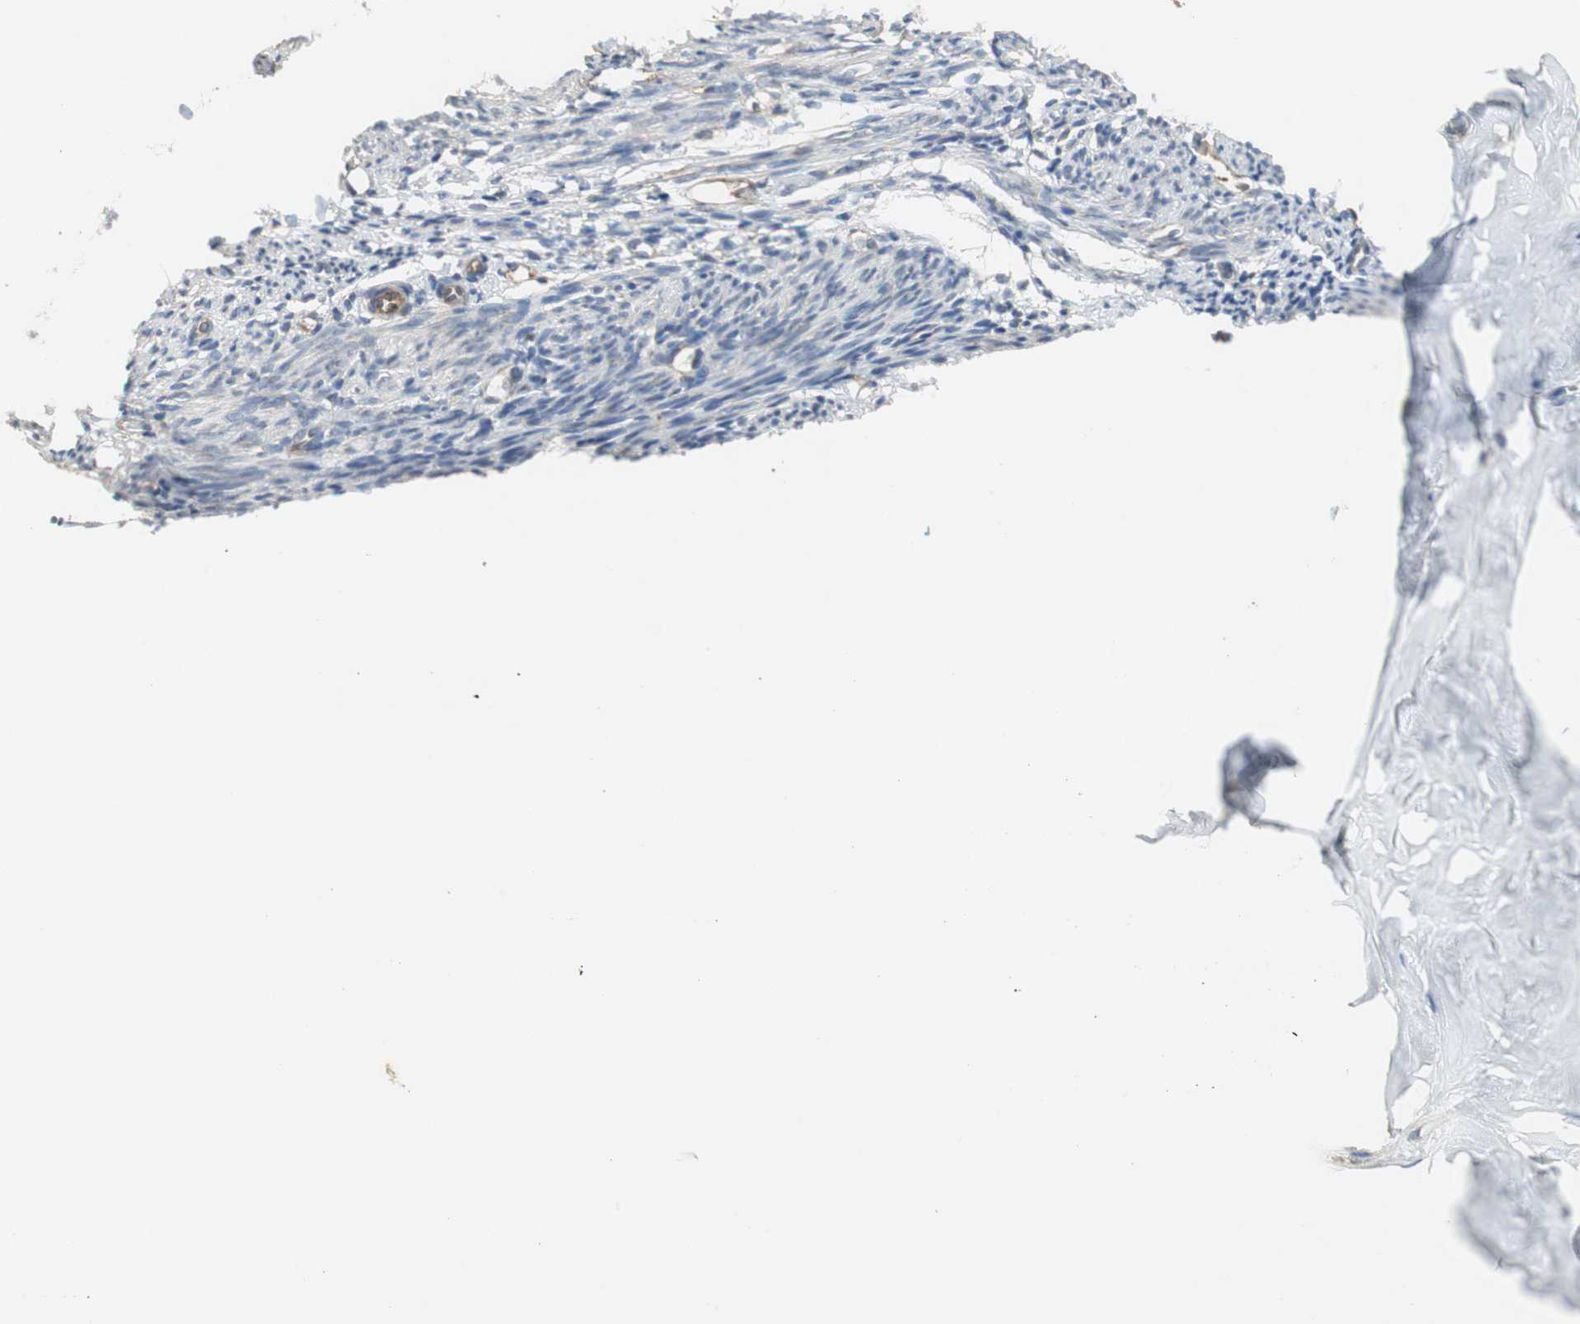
{"staining": {"intensity": "negative", "quantity": "none", "location": "none"}, "tissue": "endometrium", "cell_type": "Cells in endometrial stroma", "image_type": "normal", "snomed": [{"axis": "morphology", "description": "Normal tissue, NOS"}, {"axis": "topography", "description": "Smooth muscle"}, {"axis": "topography", "description": "Endometrium"}], "caption": "Human endometrium stained for a protein using immunohistochemistry (IHC) reveals no staining in cells in endometrial stroma.", "gene": "JTB", "patient": {"sex": "female", "age": 57}}